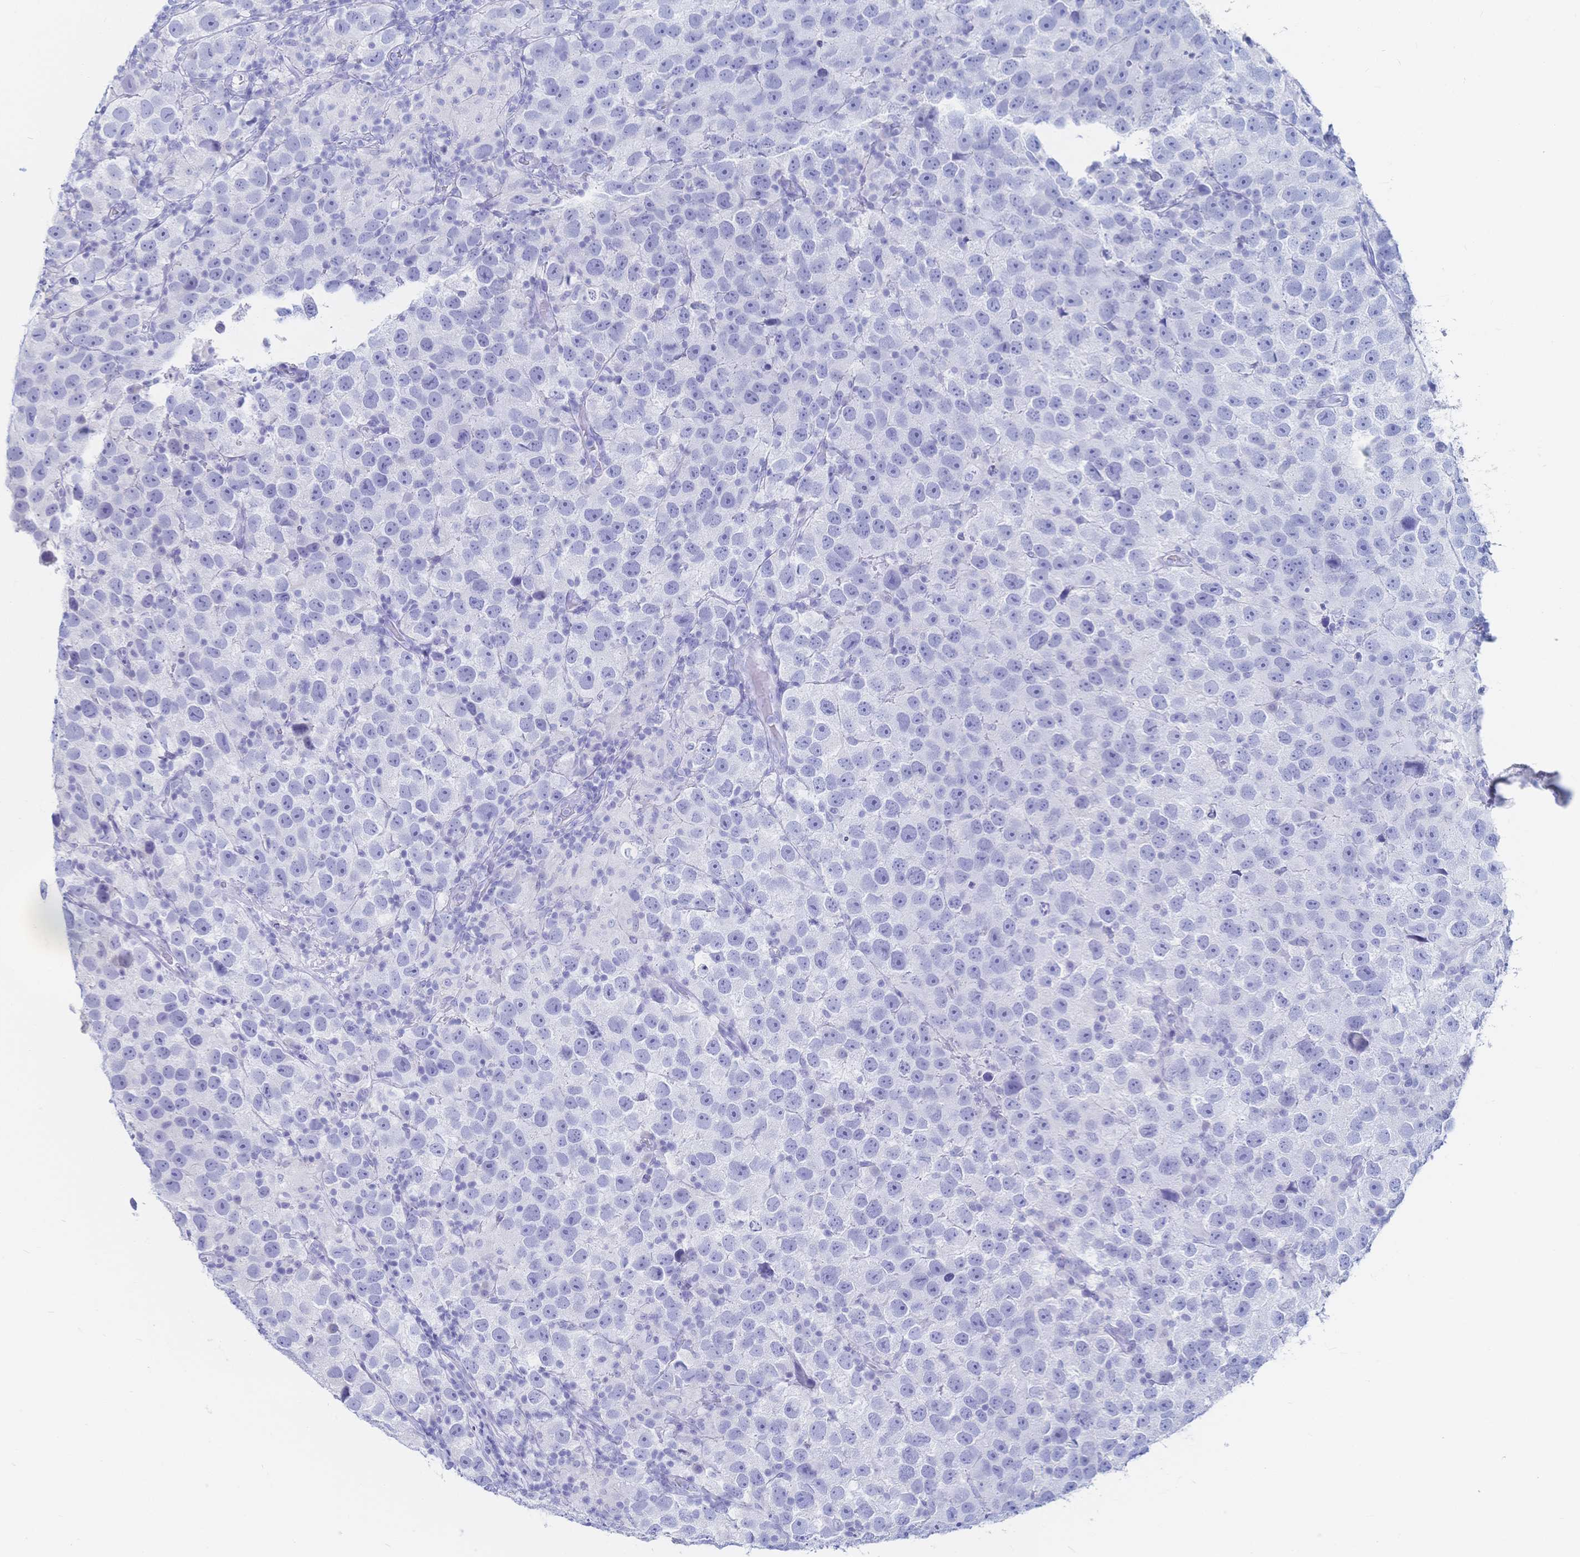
{"staining": {"intensity": "negative", "quantity": "none", "location": "none"}, "tissue": "testis cancer", "cell_type": "Tumor cells", "image_type": "cancer", "snomed": [{"axis": "morphology", "description": "Seminoma, NOS"}, {"axis": "topography", "description": "Testis"}], "caption": "A micrograph of testis cancer (seminoma) stained for a protein demonstrates no brown staining in tumor cells.", "gene": "IL2RB", "patient": {"sex": "male", "age": 26}}